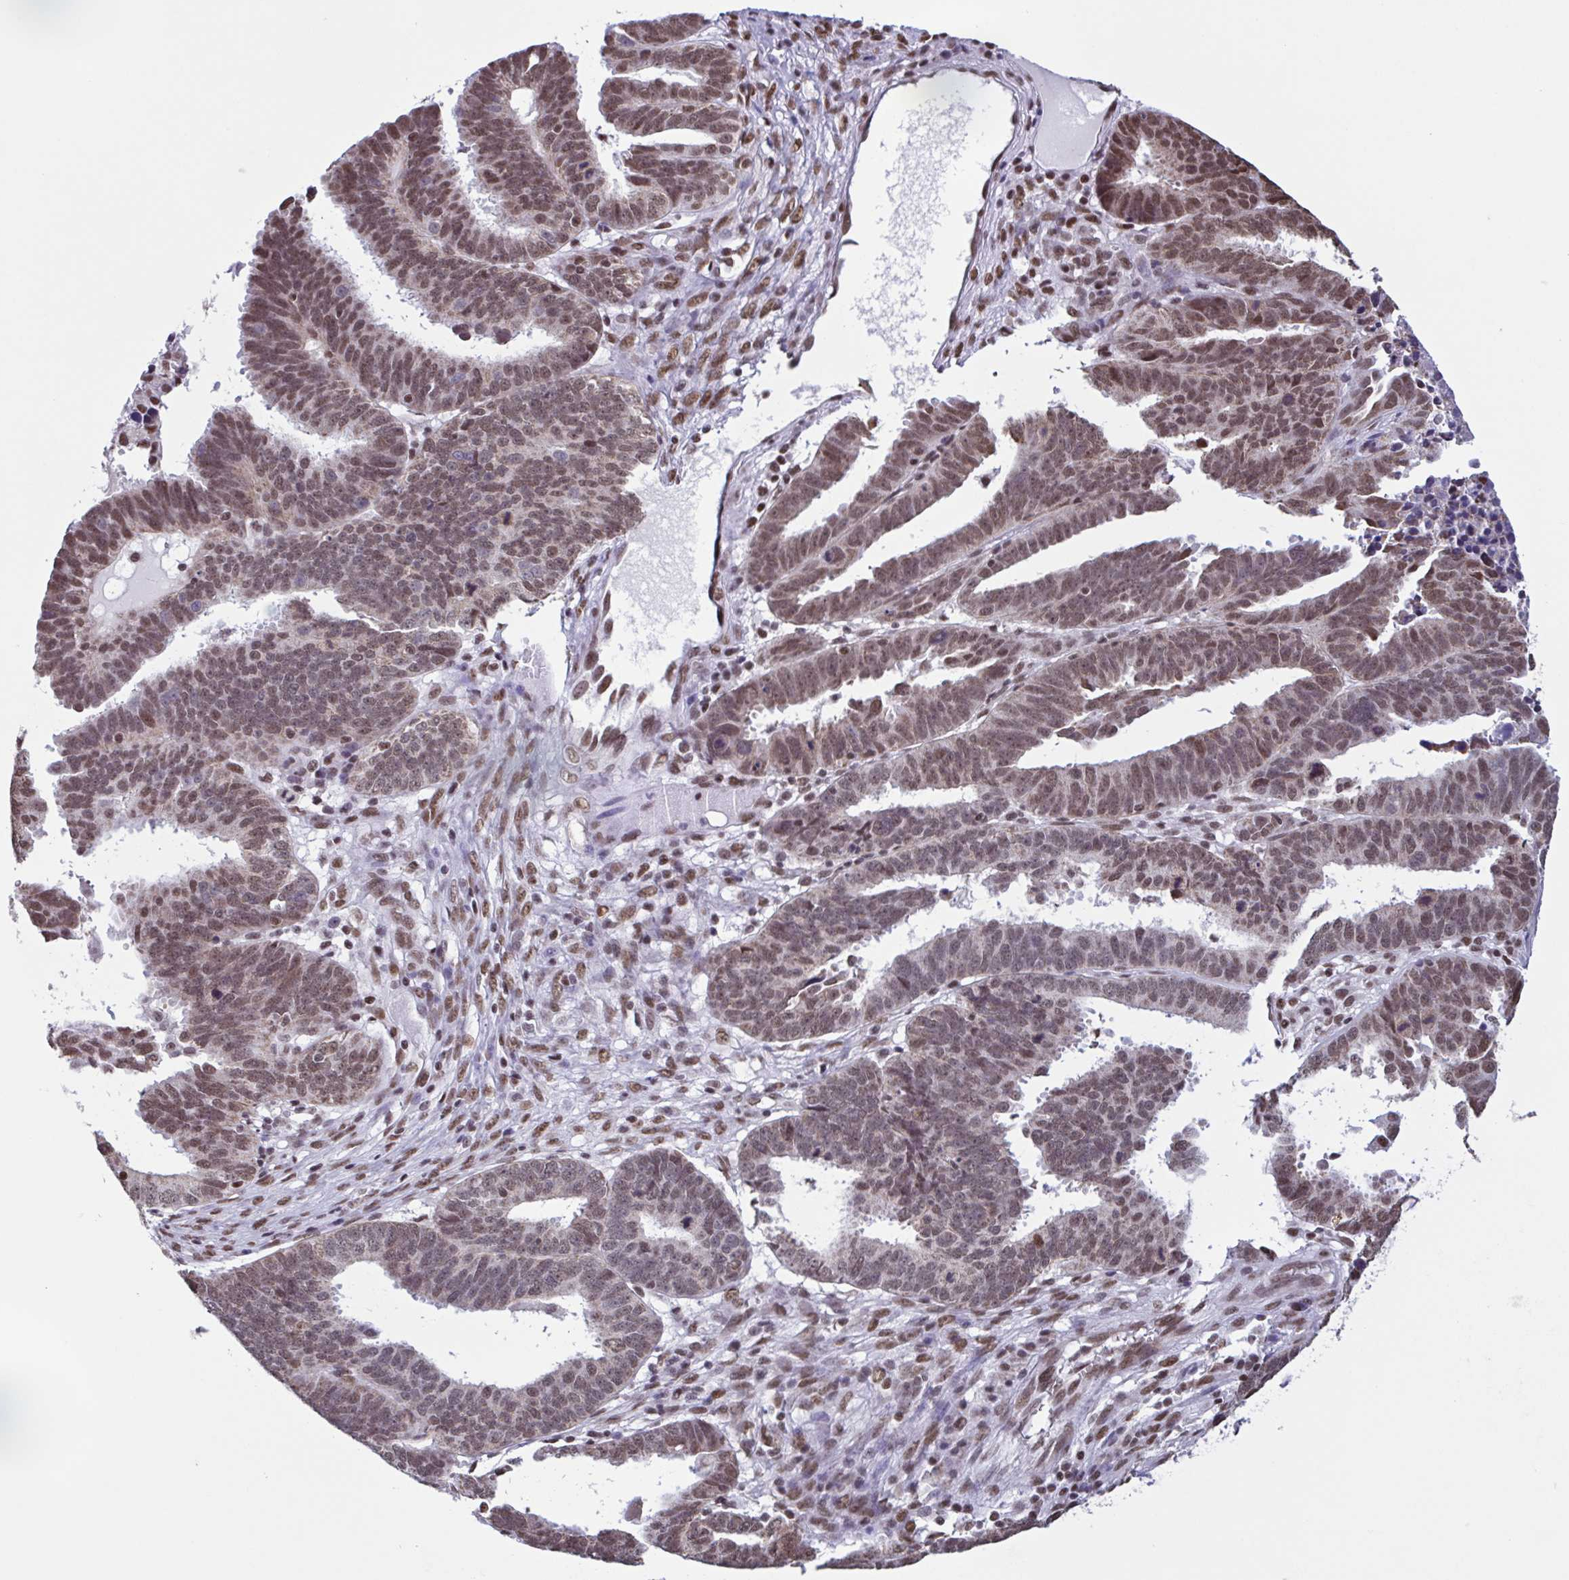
{"staining": {"intensity": "moderate", "quantity": ">75%", "location": "nuclear"}, "tissue": "ovarian cancer", "cell_type": "Tumor cells", "image_type": "cancer", "snomed": [{"axis": "morphology", "description": "Carcinoma, endometroid"}, {"axis": "morphology", "description": "Cystadenocarcinoma, serous, NOS"}, {"axis": "topography", "description": "Ovary"}], "caption": "Brown immunohistochemical staining in human ovarian cancer (endometroid carcinoma) shows moderate nuclear positivity in about >75% of tumor cells.", "gene": "TIMM21", "patient": {"sex": "female", "age": 45}}